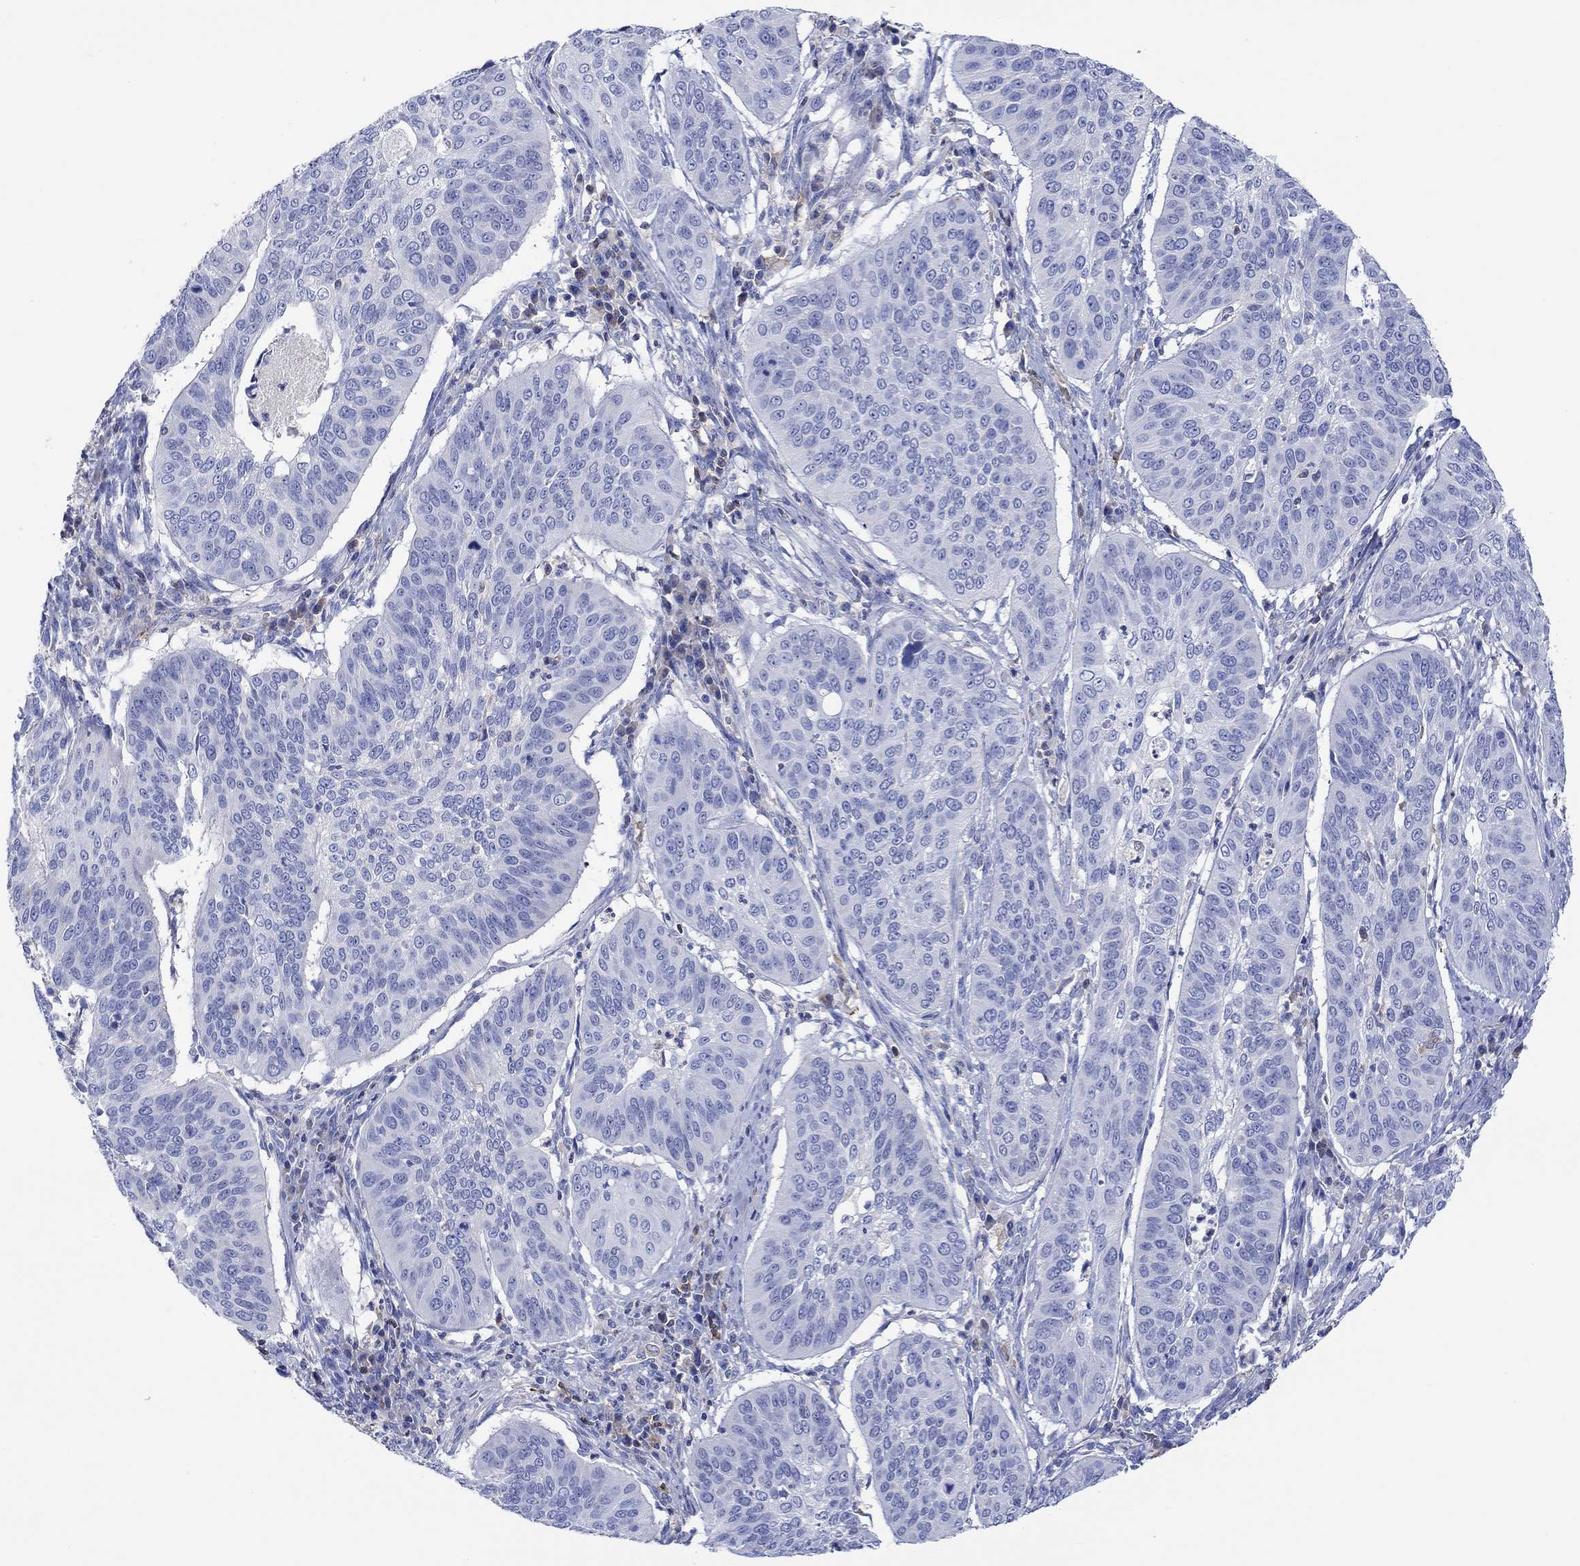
{"staining": {"intensity": "negative", "quantity": "none", "location": "none"}, "tissue": "cervical cancer", "cell_type": "Tumor cells", "image_type": "cancer", "snomed": [{"axis": "morphology", "description": "Normal tissue, NOS"}, {"axis": "morphology", "description": "Squamous cell carcinoma, NOS"}, {"axis": "topography", "description": "Cervix"}], "caption": "Tumor cells show no significant protein expression in cervical cancer. (Stains: DAB (3,3'-diaminobenzidine) IHC with hematoxylin counter stain, Microscopy: brightfield microscopy at high magnification).", "gene": "GCM1", "patient": {"sex": "female", "age": 39}}